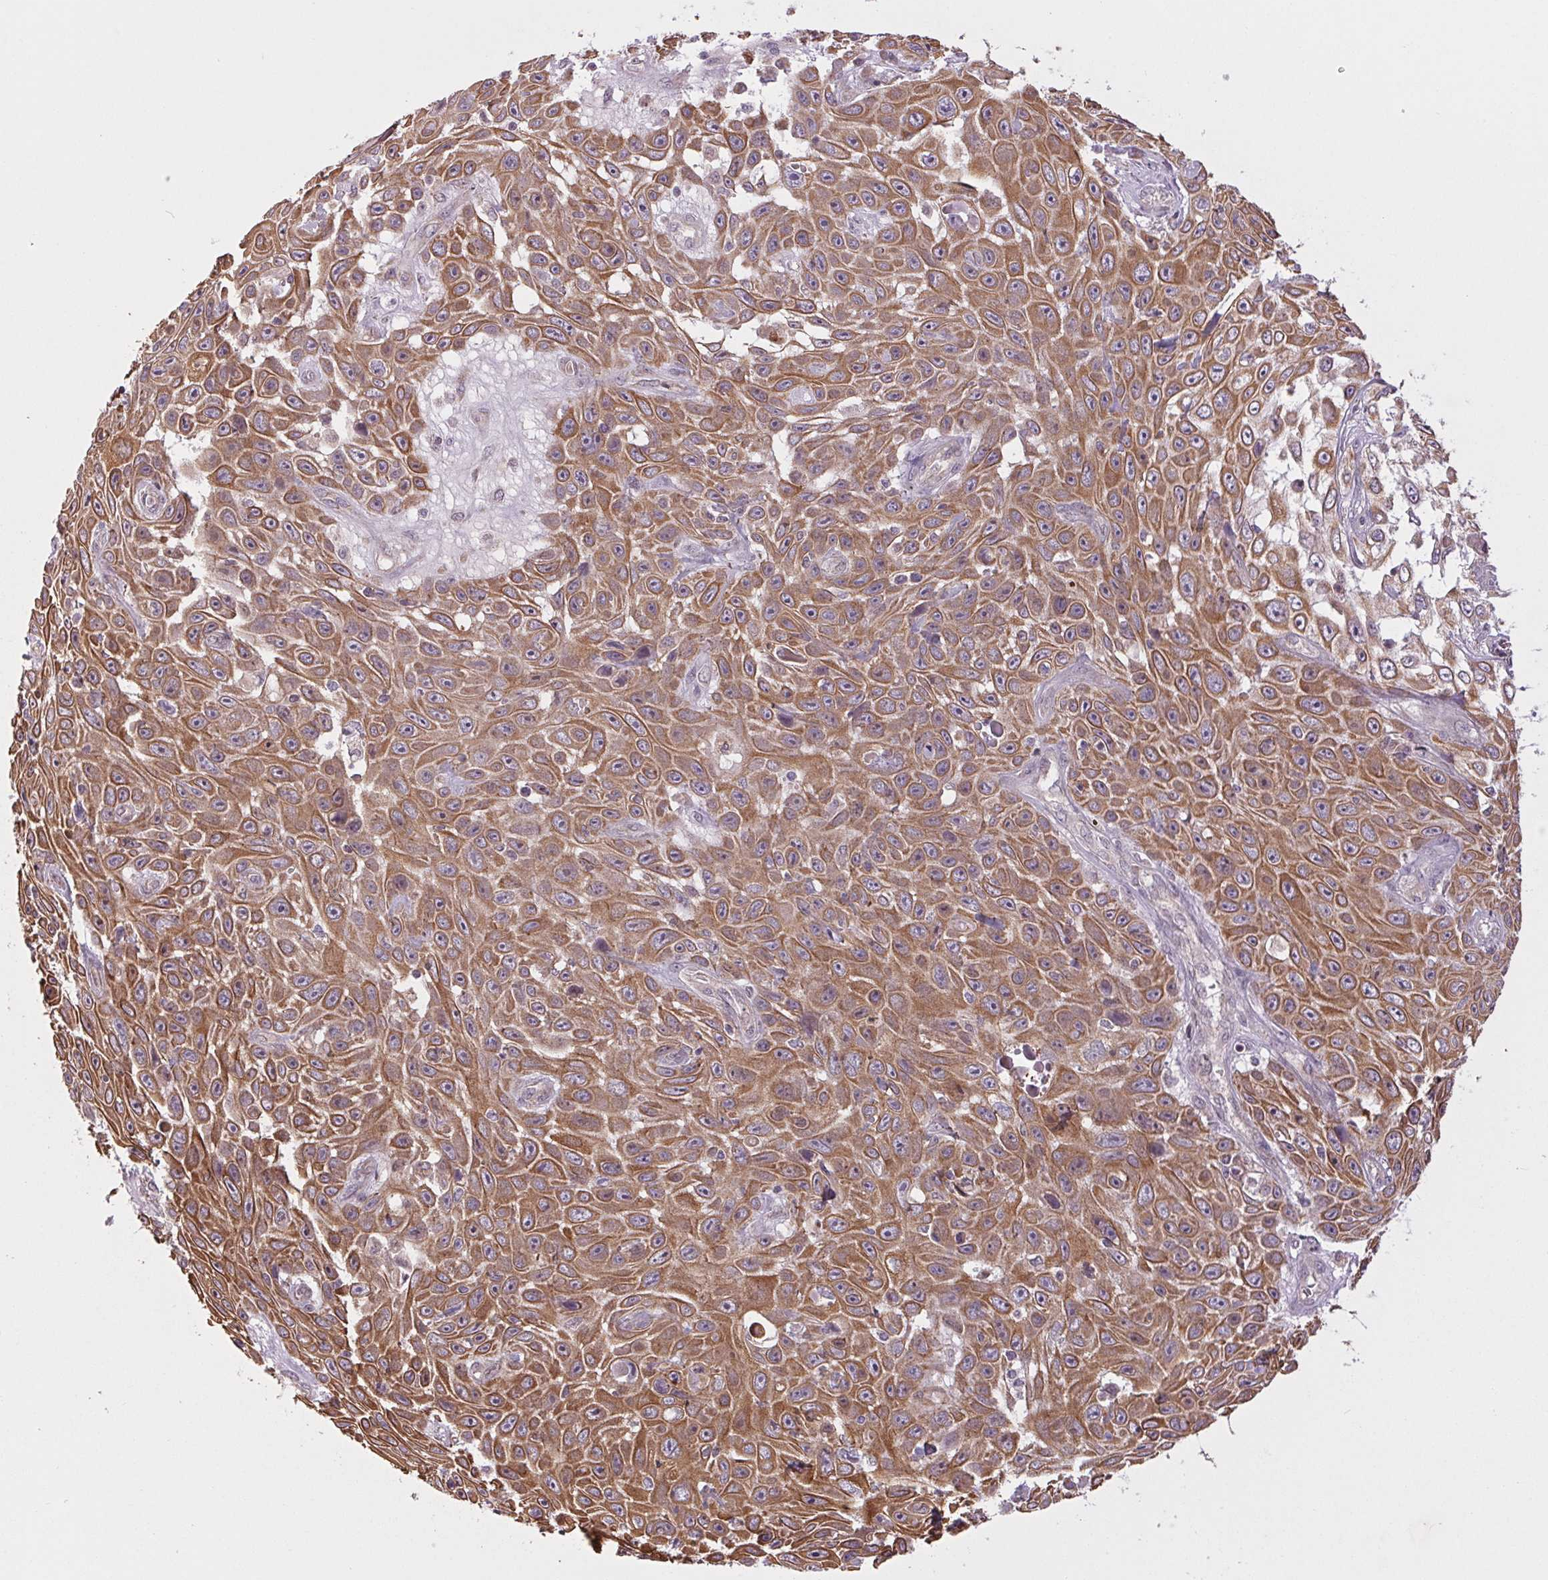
{"staining": {"intensity": "moderate", "quantity": ">75%", "location": "cytoplasmic/membranous"}, "tissue": "skin cancer", "cell_type": "Tumor cells", "image_type": "cancer", "snomed": [{"axis": "morphology", "description": "Squamous cell carcinoma, NOS"}, {"axis": "topography", "description": "Skin"}], "caption": "Brown immunohistochemical staining in skin cancer (squamous cell carcinoma) reveals moderate cytoplasmic/membranous expression in about >75% of tumor cells. The staining is performed using DAB brown chromogen to label protein expression. The nuclei are counter-stained blue using hematoxylin.", "gene": "MAP3K5", "patient": {"sex": "male", "age": 82}}